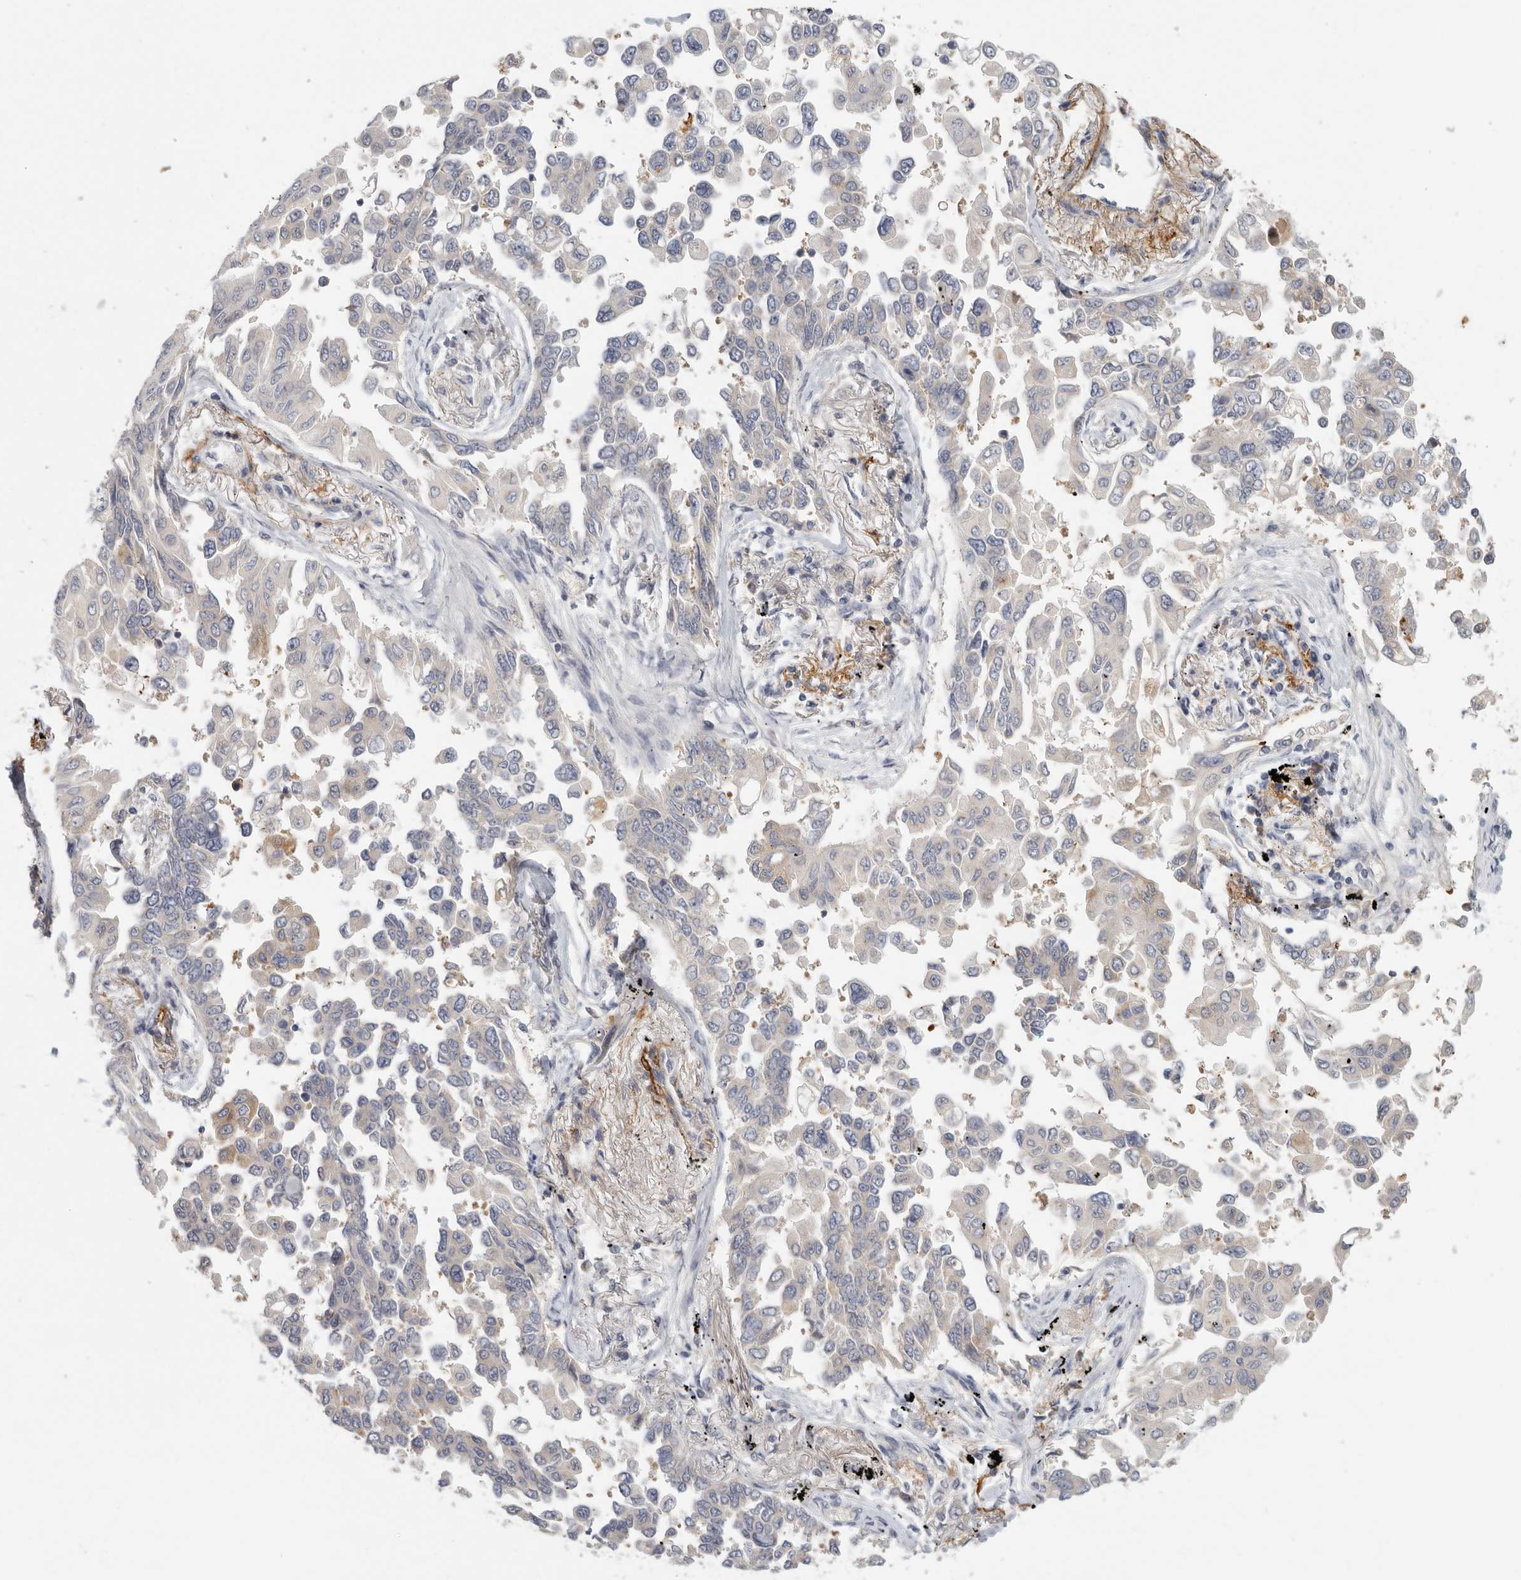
{"staining": {"intensity": "negative", "quantity": "none", "location": "none"}, "tissue": "lung cancer", "cell_type": "Tumor cells", "image_type": "cancer", "snomed": [{"axis": "morphology", "description": "Adenocarcinoma, NOS"}, {"axis": "topography", "description": "Lung"}], "caption": "A photomicrograph of human adenocarcinoma (lung) is negative for staining in tumor cells.", "gene": "CFAP298", "patient": {"sex": "female", "age": 67}}